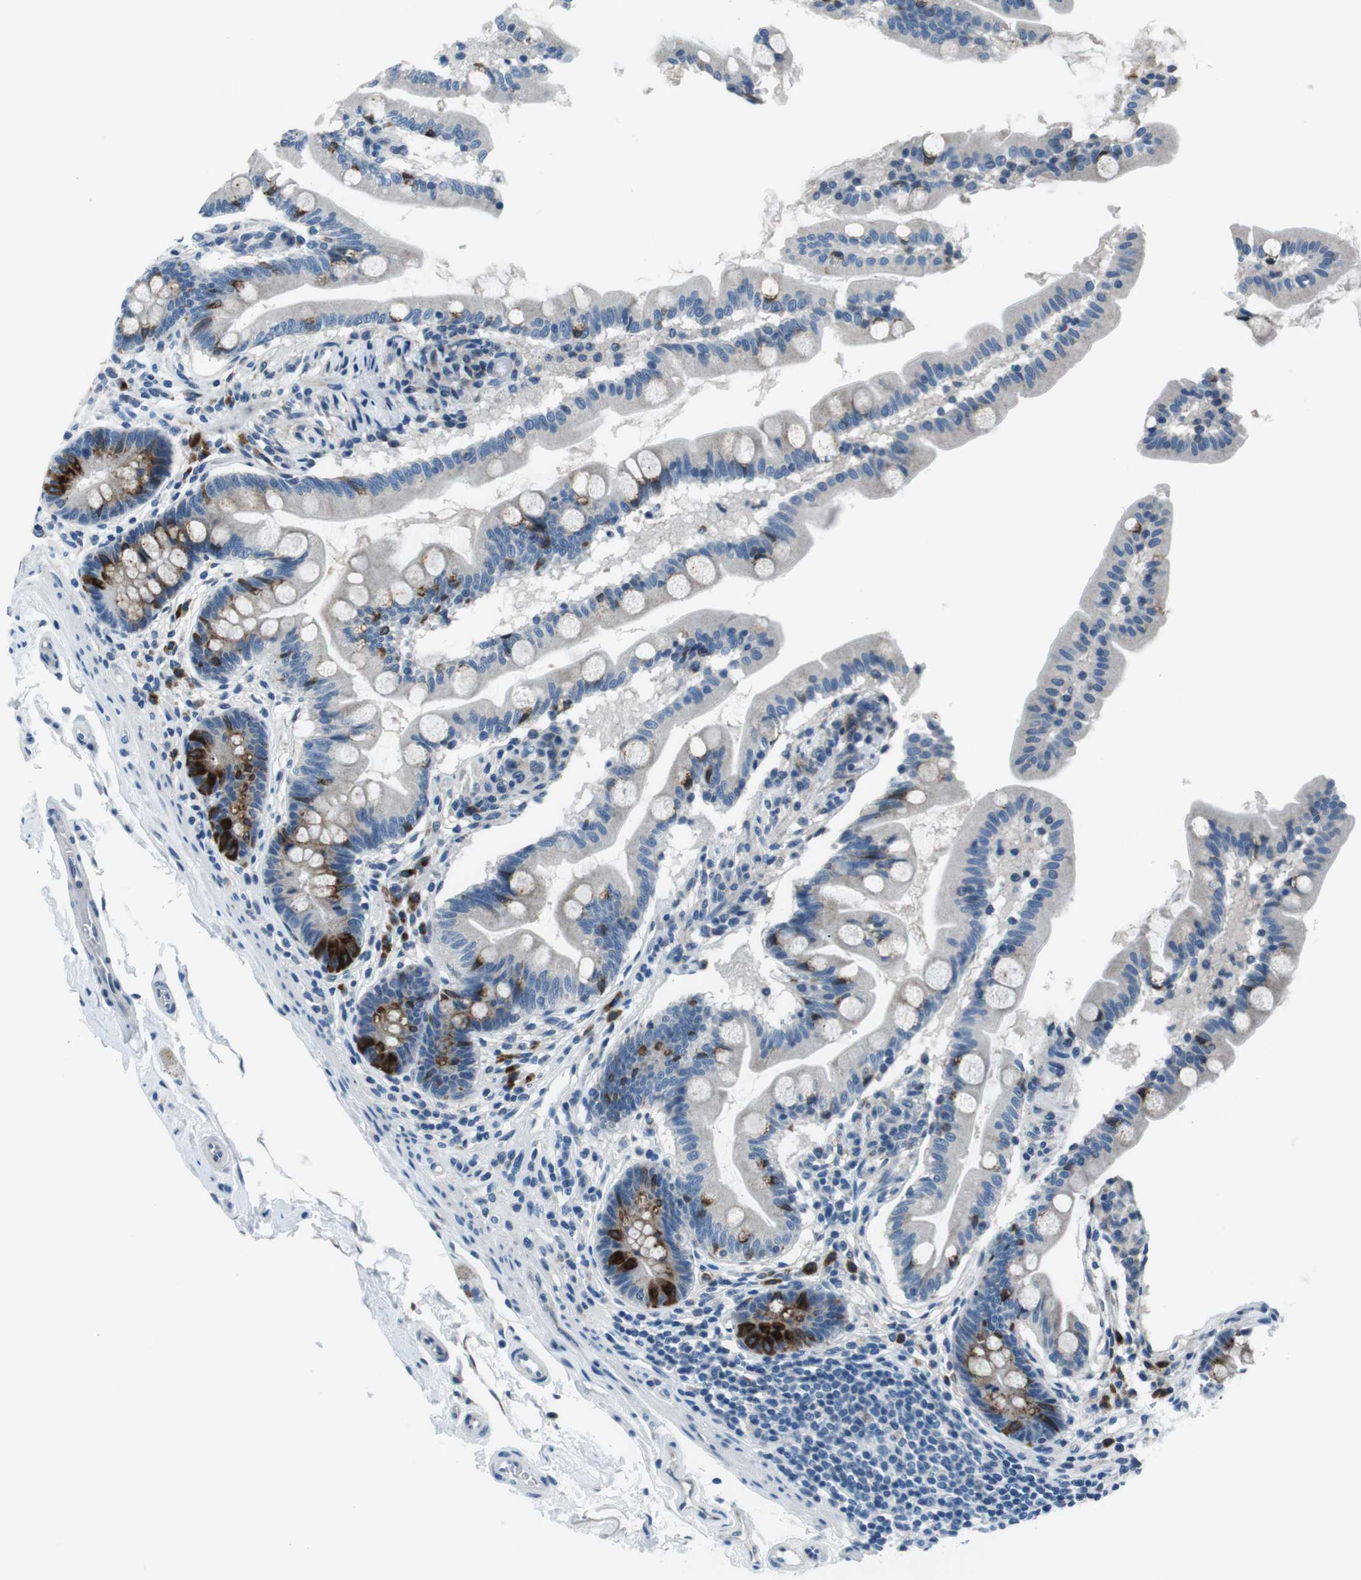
{"staining": {"intensity": "strong", "quantity": "25%-75%", "location": "cytoplasmic/membranous"}, "tissue": "small intestine", "cell_type": "Glandular cells", "image_type": "normal", "snomed": [{"axis": "morphology", "description": "Normal tissue, NOS"}, {"axis": "topography", "description": "Small intestine"}], "caption": "Protein analysis of benign small intestine demonstrates strong cytoplasmic/membranous expression in about 25%-75% of glandular cells. Nuclei are stained in blue.", "gene": "NUCB2", "patient": {"sex": "female", "age": 56}}